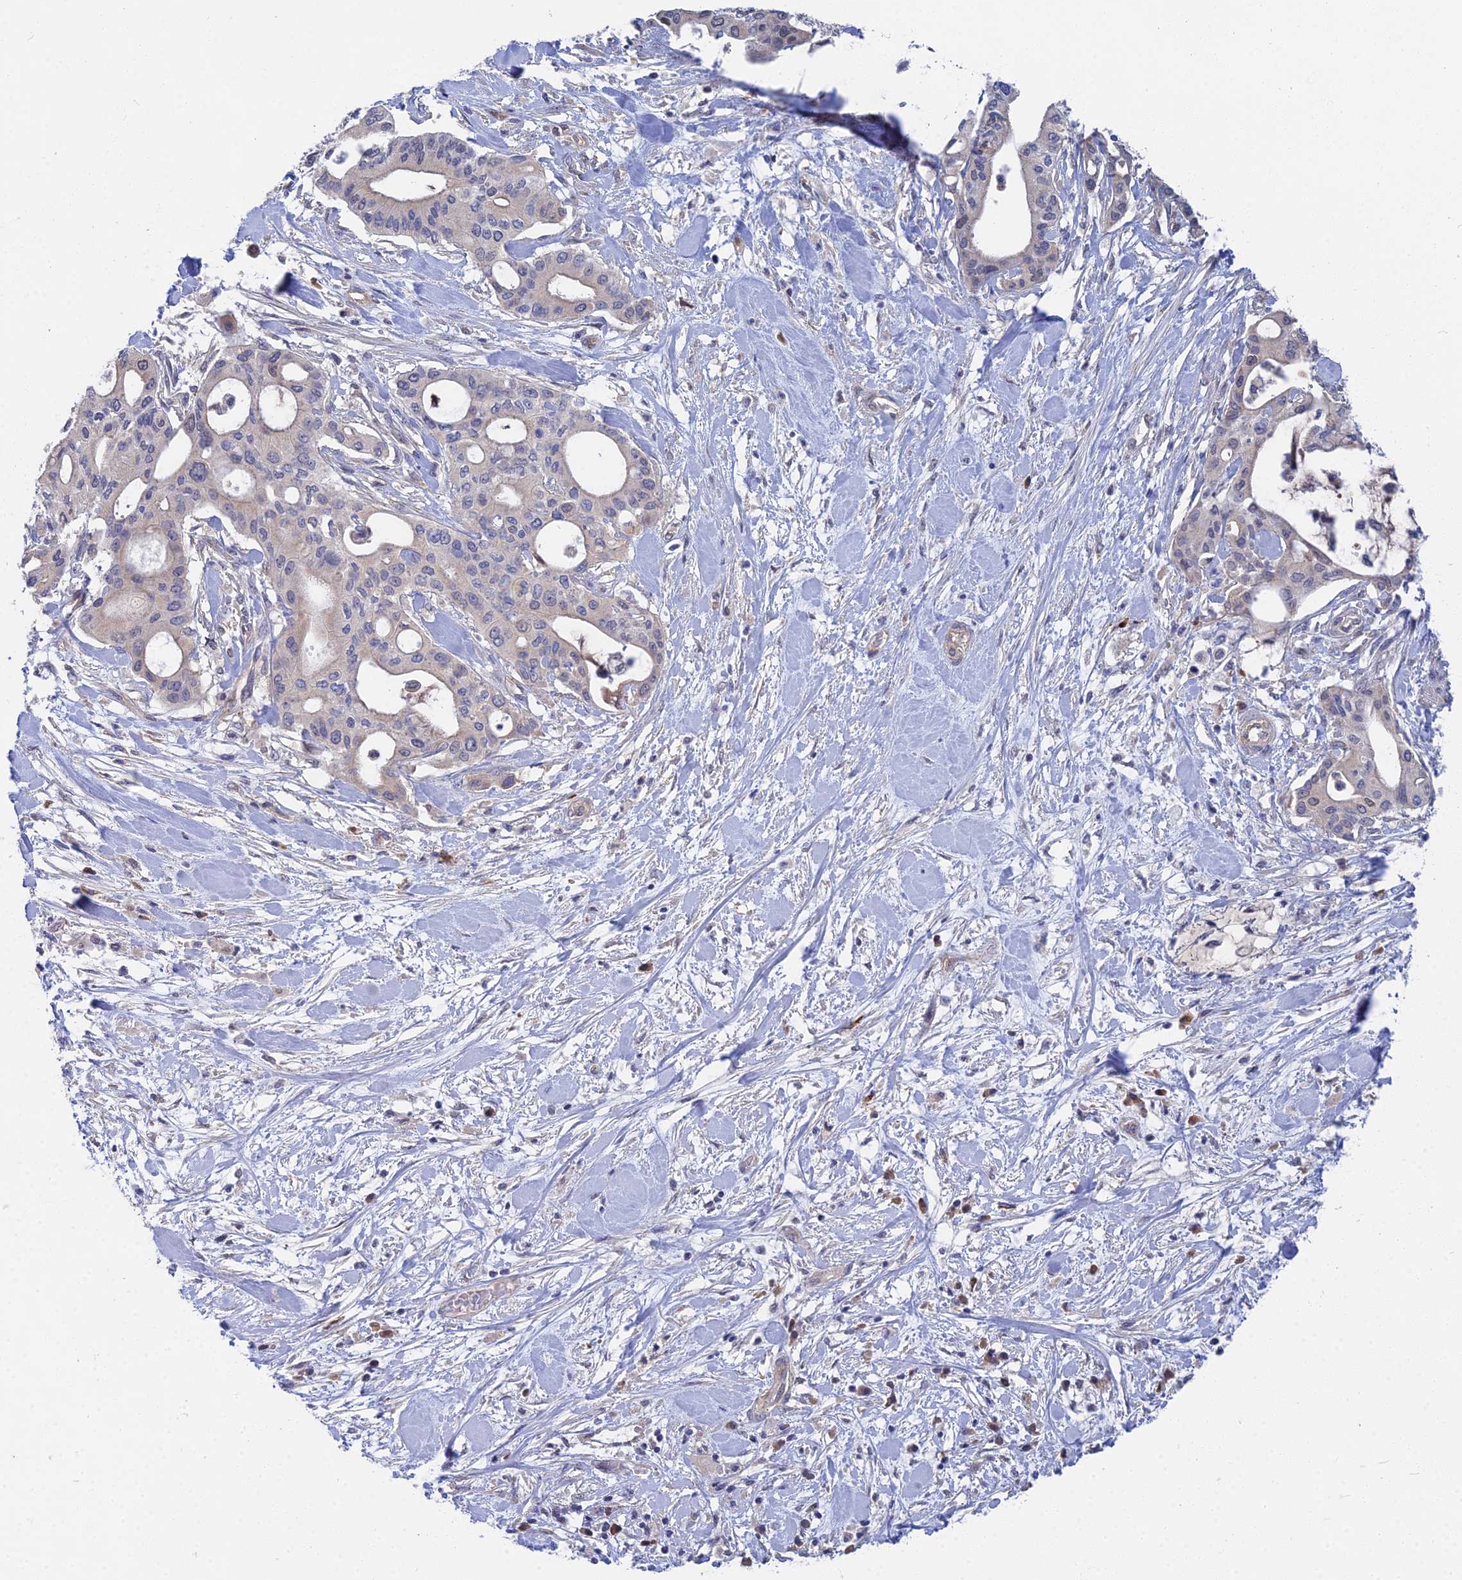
{"staining": {"intensity": "negative", "quantity": "none", "location": "none"}, "tissue": "pancreatic cancer", "cell_type": "Tumor cells", "image_type": "cancer", "snomed": [{"axis": "morphology", "description": "Adenocarcinoma, NOS"}, {"axis": "topography", "description": "Pancreas"}], "caption": "Immunohistochemistry (IHC) of human adenocarcinoma (pancreatic) shows no positivity in tumor cells.", "gene": "DNAH14", "patient": {"sex": "male", "age": 46}}